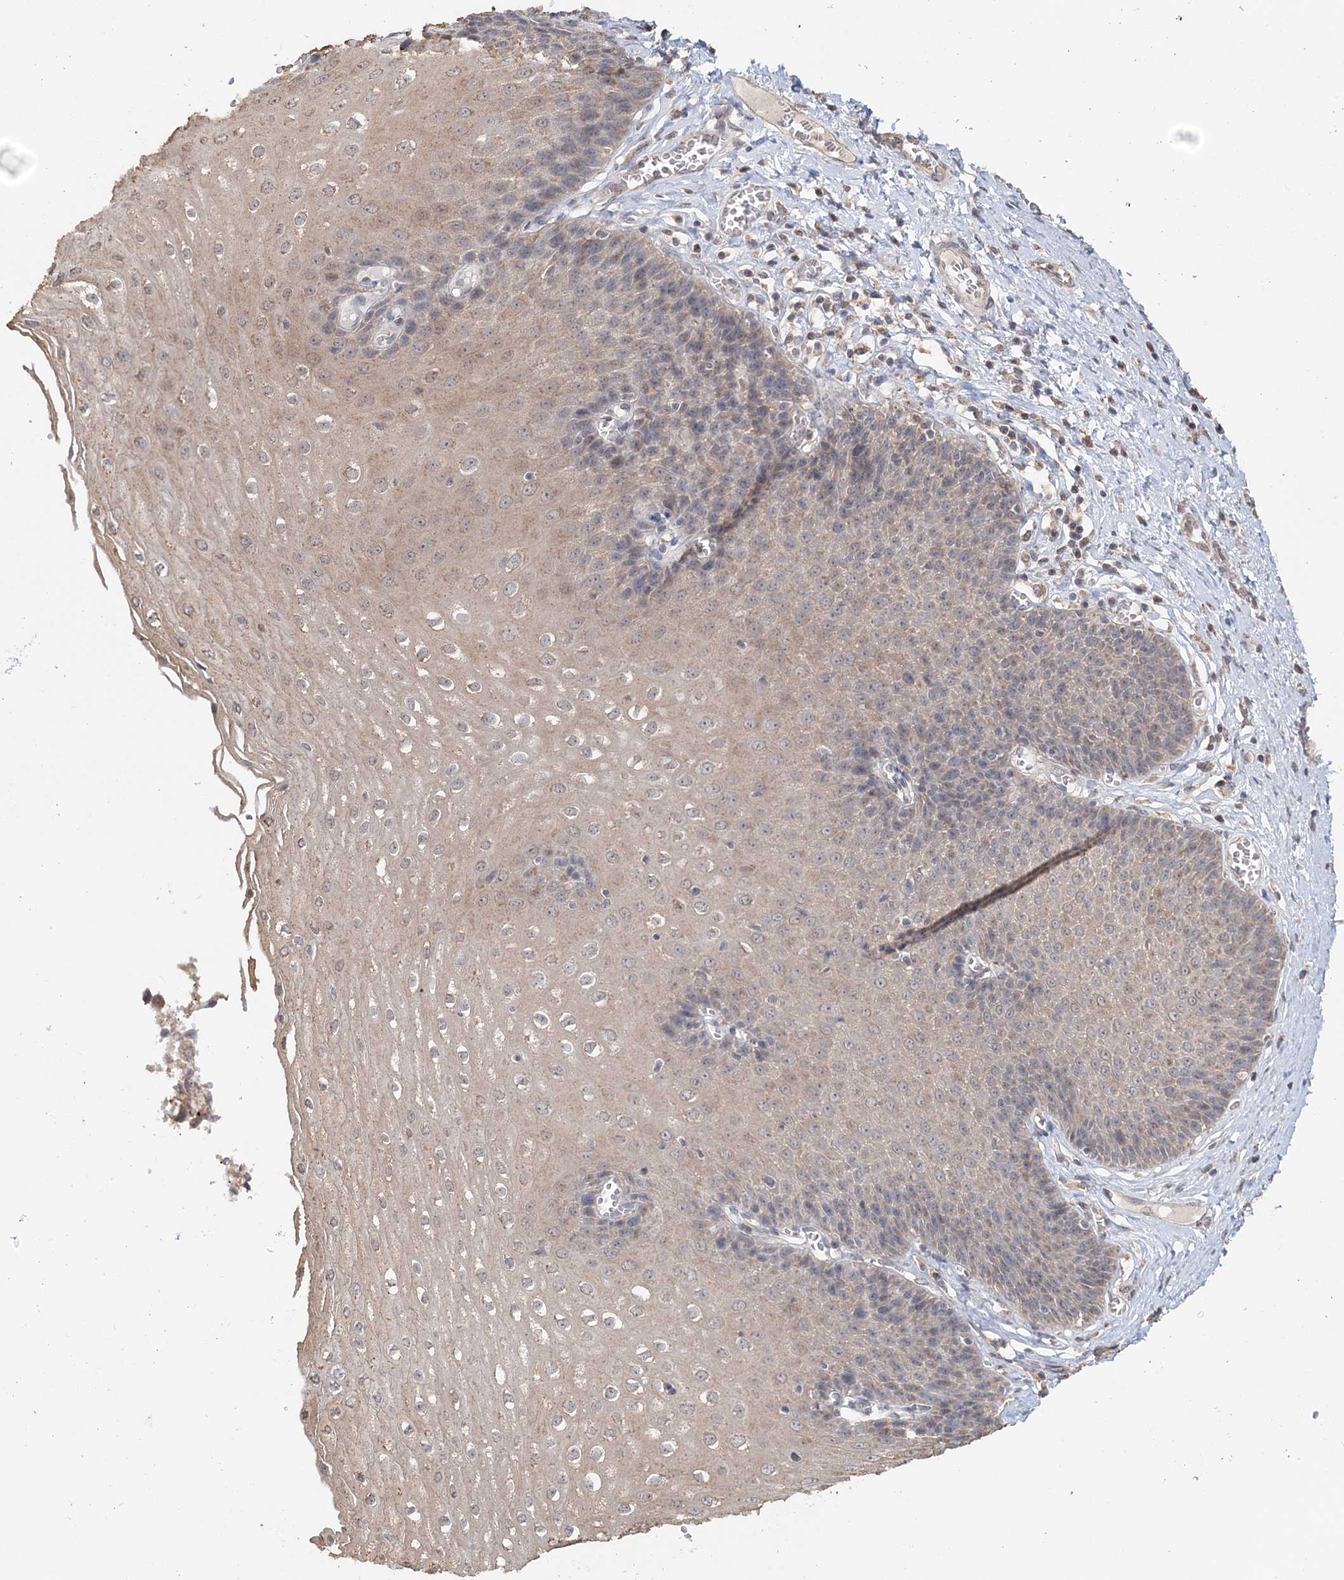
{"staining": {"intensity": "weak", "quantity": ">75%", "location": "cytoplasmic/membranous"}, "tissue": "esophagus", "cell_type": "Squamous epithelial cells", "image_type": "normal", "snomed": [{"axis": "morphology", "description": "Normal tissue, NOS"}, {"axis": "topography", "description": "Esophagus"}], "caption": "Esophagus stained with a brown dye displays weak cytoplasmic/membranous positive expression in about >75% of squamous epithelial cells.", "gene": "FBXO38", "patient": {"sex": "male", "age": 60}}